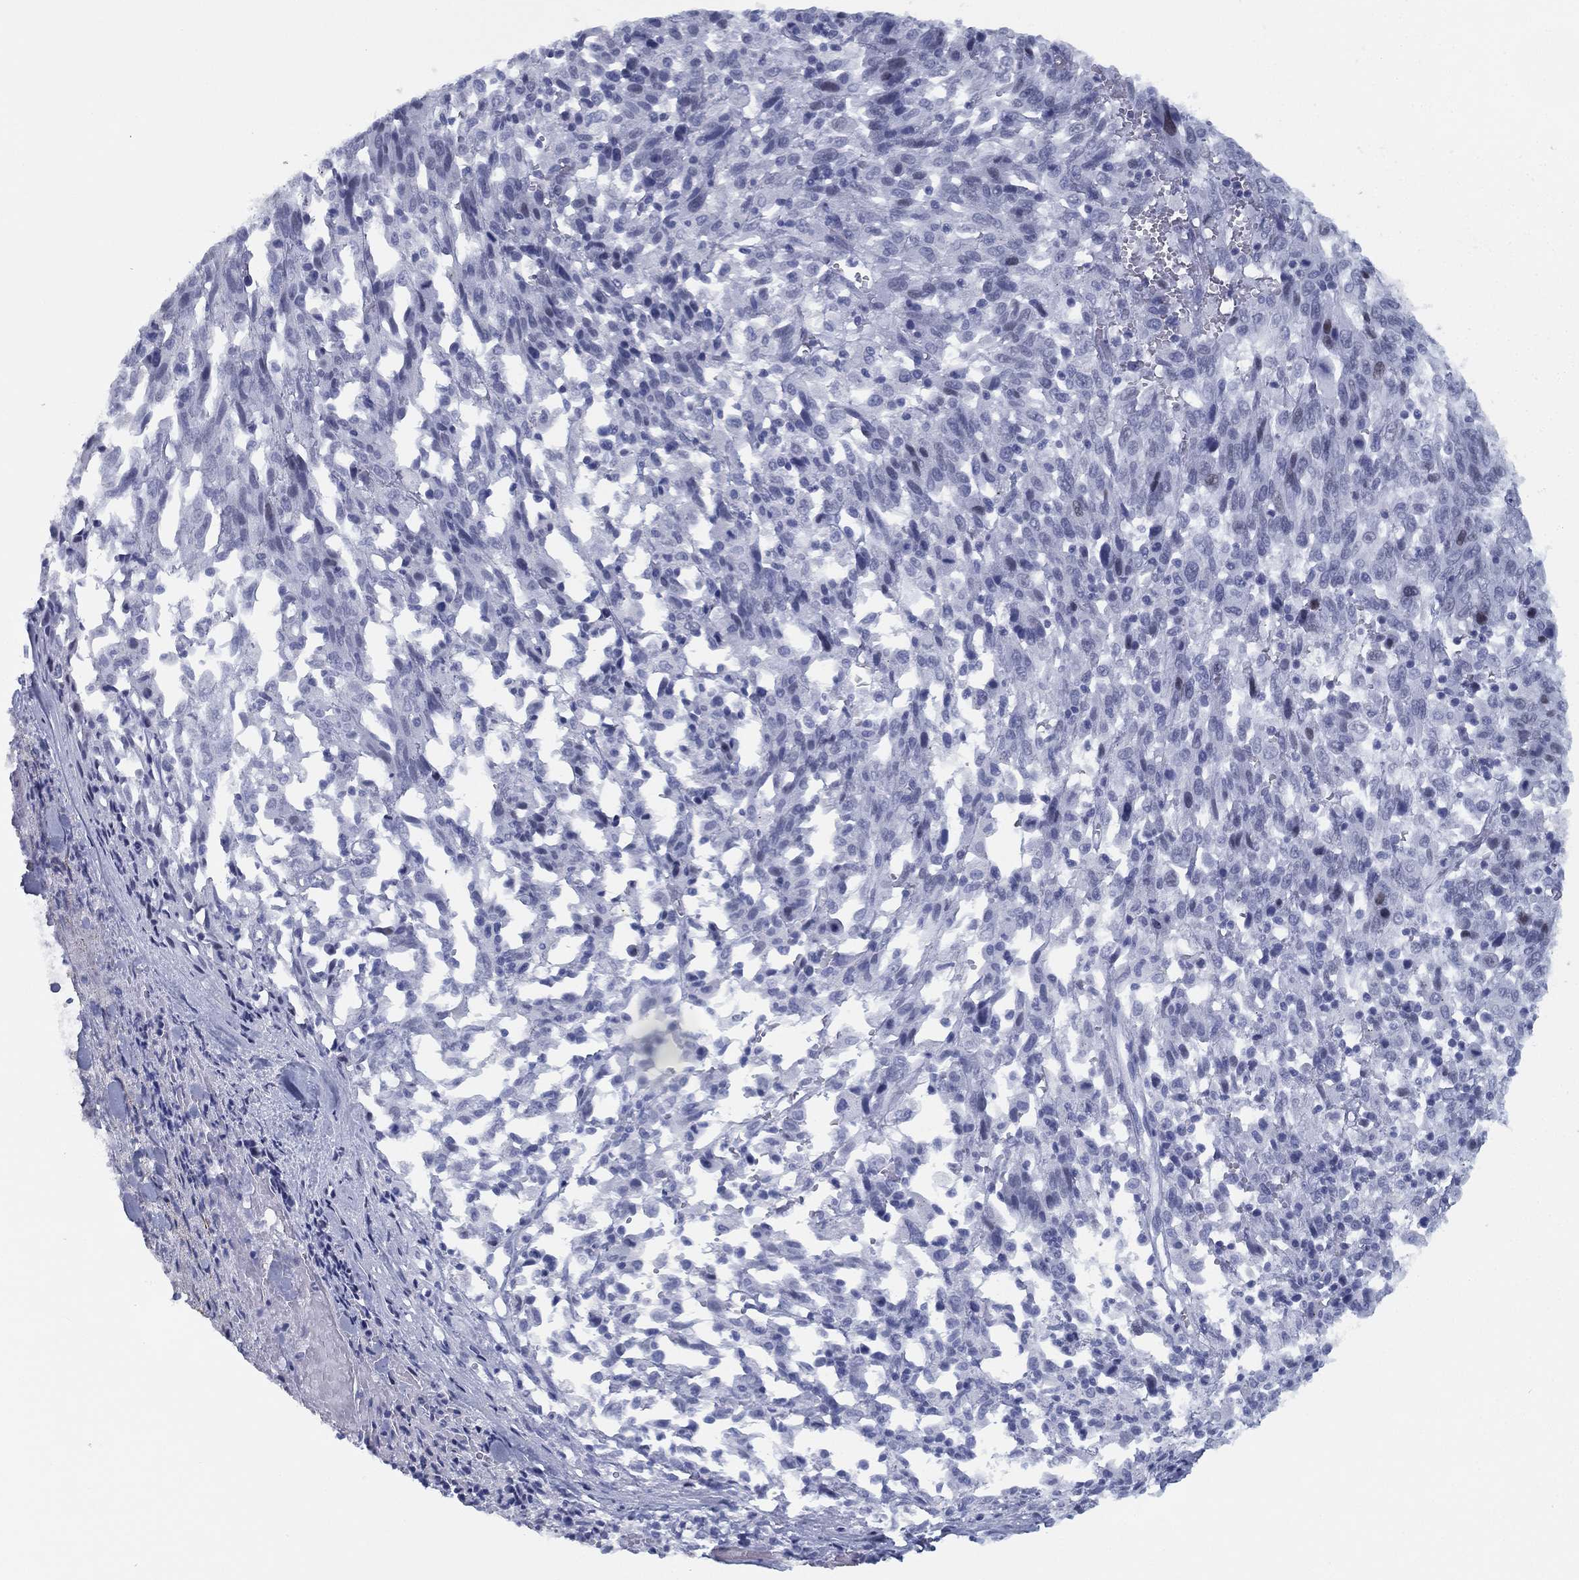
{"staining": {"intensity": "moderate", "quantity": "<25%", "location": "nuclear"}, "tissue": "melanoma", "cell_type": "Tumor cells", "image_type": "cancer", "snomed": [{"axis": "morphology", "description": "Malignant melanoma, NOS"}, {"axis": "topography", "description": "Skin"}], "caption": "Immunohistochemical staining of malignant melanoma displays moderate nuclear protein positivity in about <25% of tumor cells.", "gene": "CYB561D2", "patient": {"sex": "female", "age": 91}}